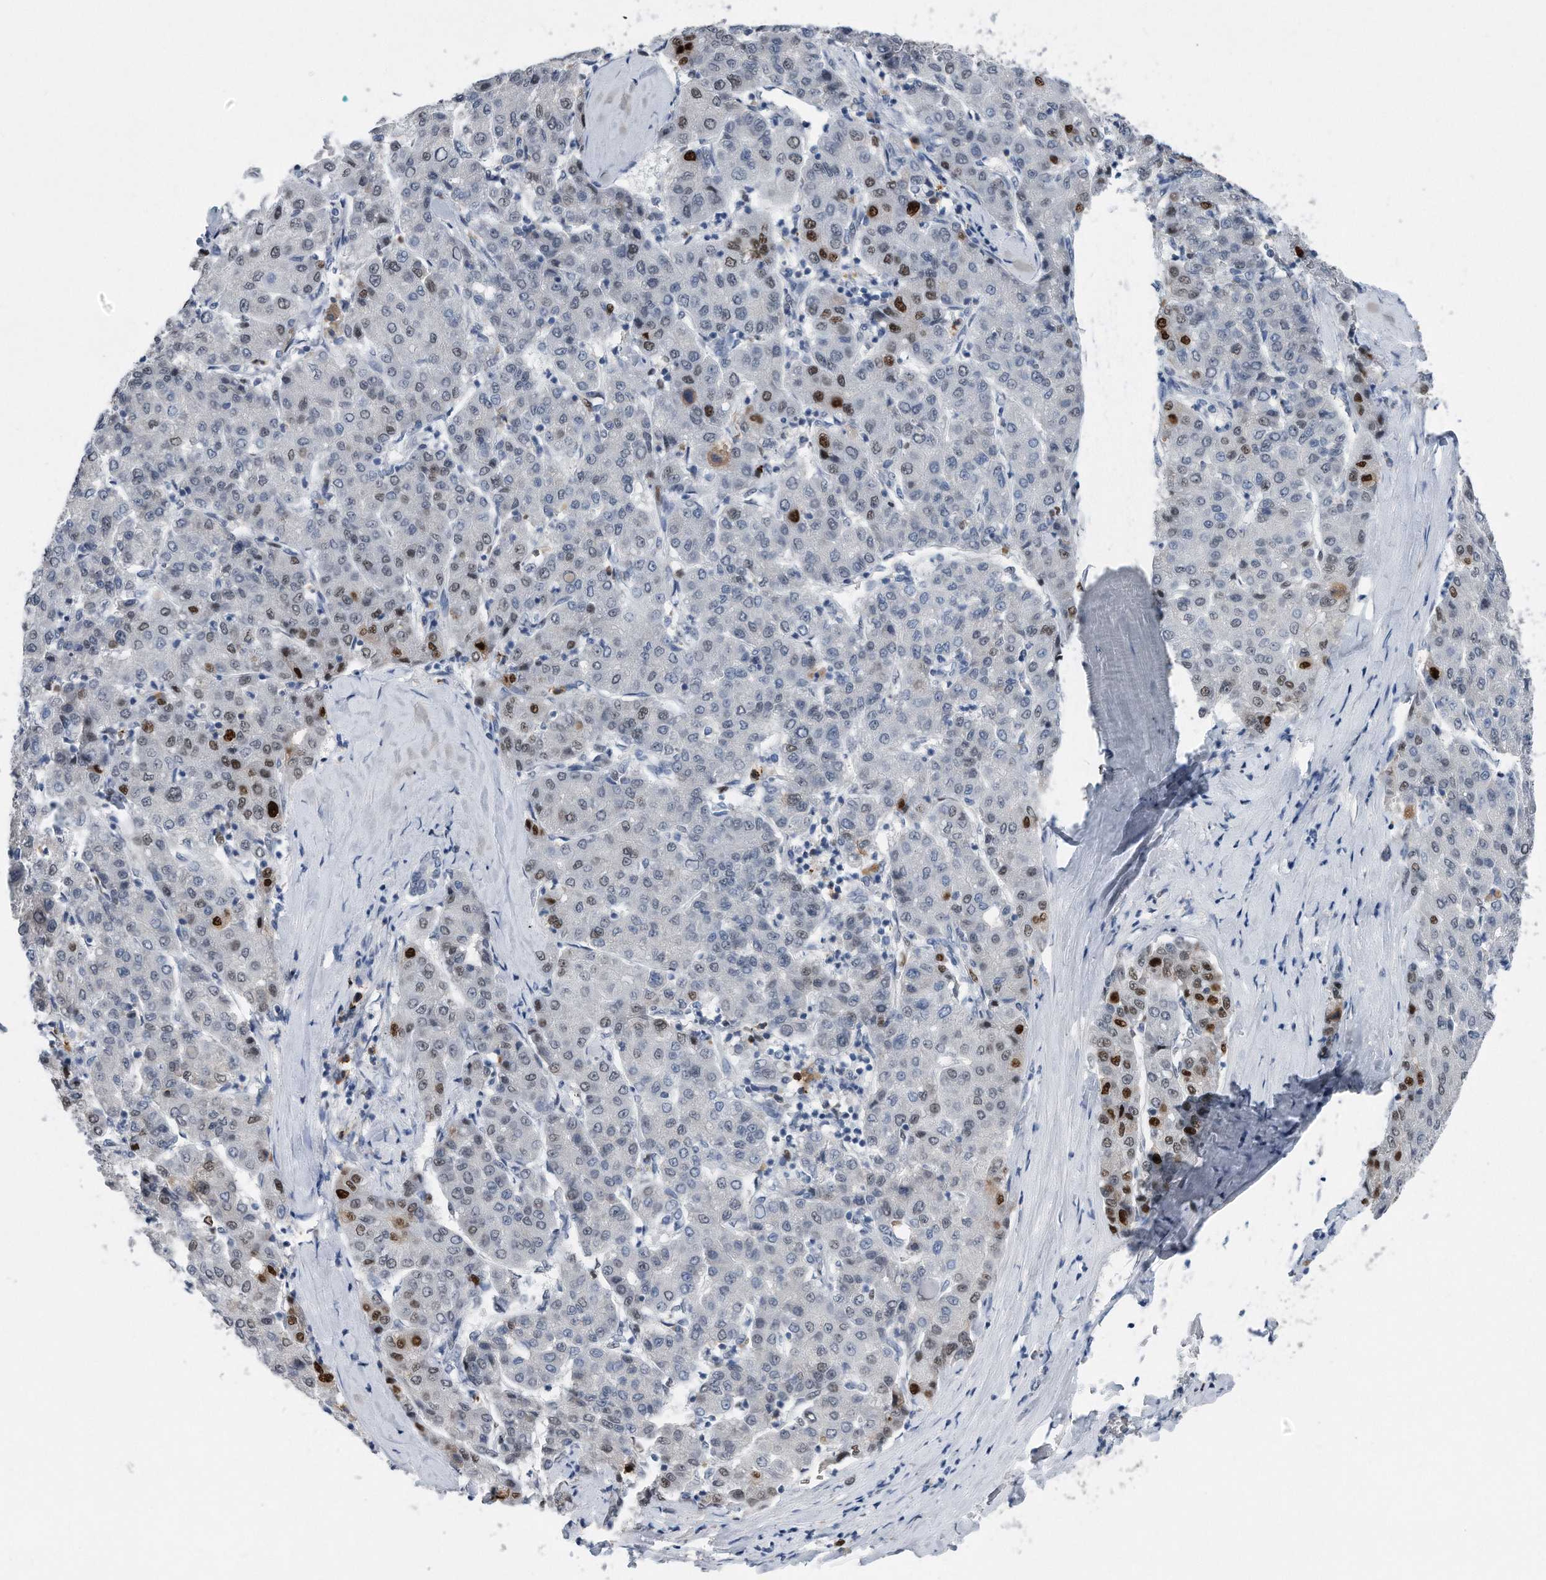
{"staining": {"intensity": "strong", "quantity": "<25%", "location": "nuclear"}, "tissue": "liver cancer", "cell_type": "Tumor cells", "image_type": "cancer", "snomed": [{"axis": "morphology", "description": "Carcinoma, Hepatocellular, NOS"}, {"axis": "topography", "description": "Liver"}], "caption": "Immunohistochemistry of liver cancer exhibits medium levels of strong nuclear positivity in approximately <25% of tumor cells.", "gene": "PCNA", "patient": {"sex": "male", "age": 65}}